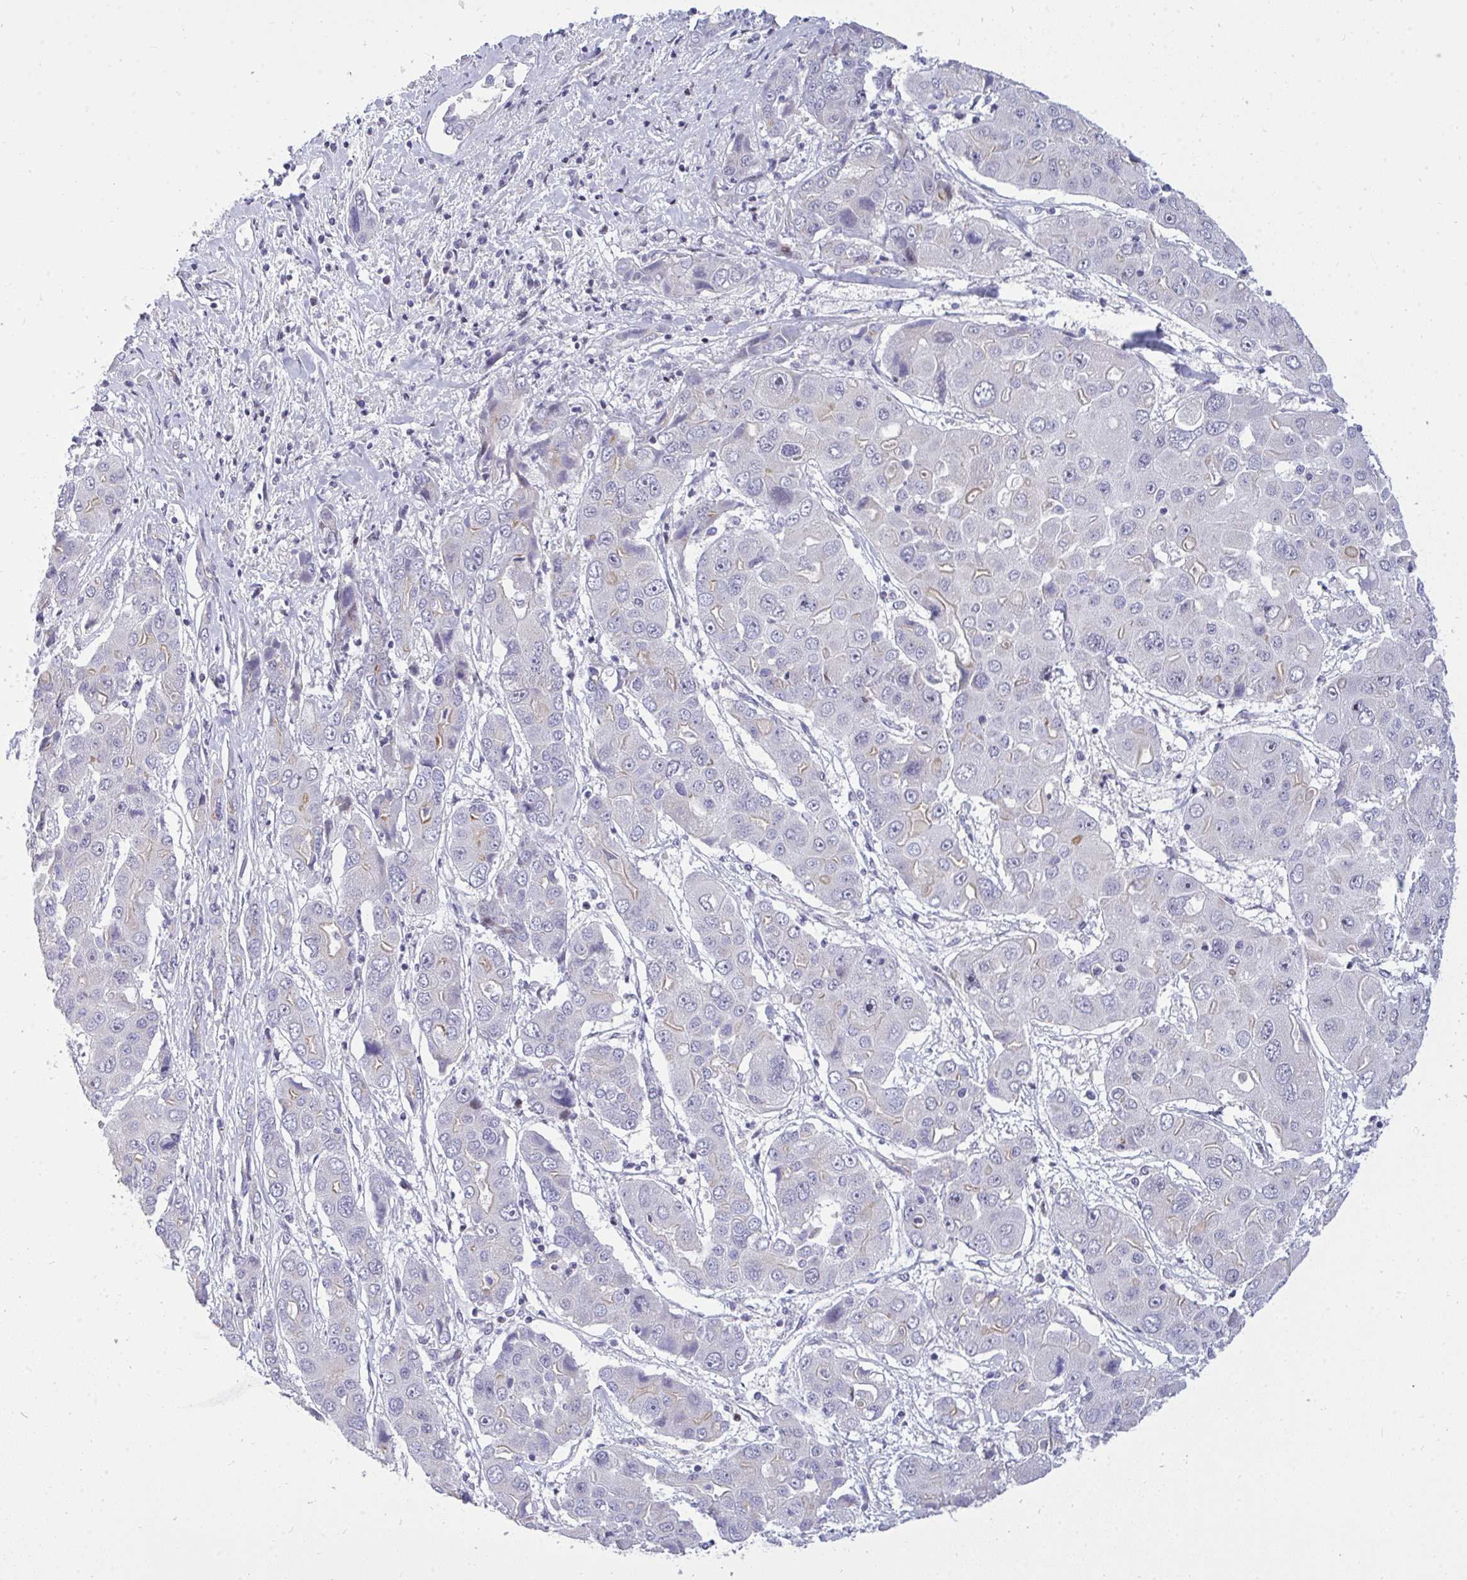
{"staining": {"intensity": "weak", "quantity": "<25%", "location": "cytoplasmic/membranous"}, "tissue": "liver cancer", "cell_type": "Tumor cells", "image_type": "cancer", "snomed": [{"axis": "morphology", "description": "Cholangiocarcinoma"}, {"axis": "topography", "description": "Liver"}], "caption": "This is an IHC image of human liver cholangiocarcinoma. There is no expression in tumor cells.", "gene": "PLPPR3", "patient": {"sex": "male", "age": 67}}